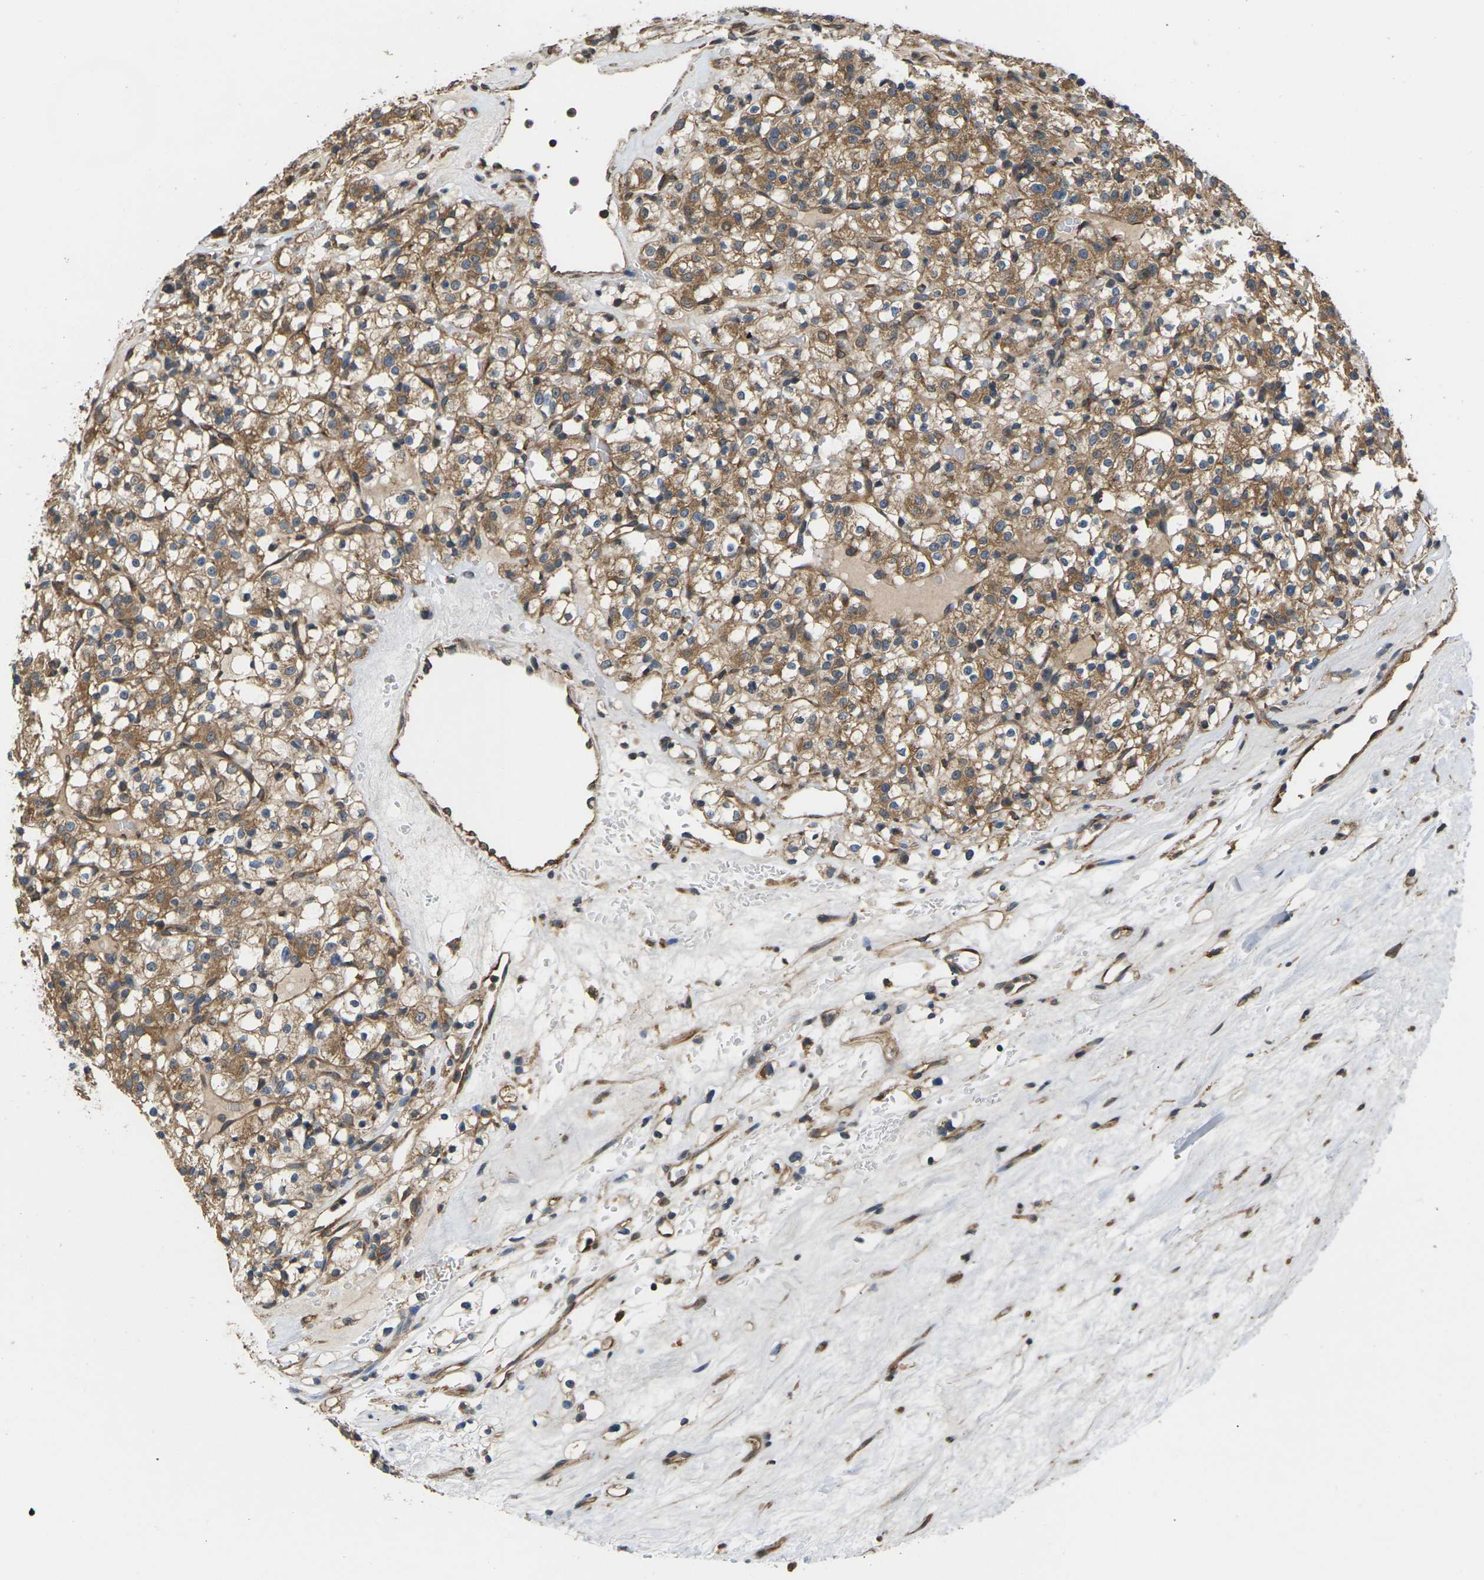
{"staining": {"intensity": "moderate", "quantity": ">75%", "location": "cytoplasmic/membranous"}, "tissue": "renal cancer", "cell_type": "Tumor cells", "image_type": "cancer", "snomed": [{"axis": "morphology", "description": "Normal tissue, NOS"}, {"axis": "morphology", "description": "Adenocarcinoma, NOS"}, {"axis": "topography", "description": "Kidney"}], "caption": "Adenocarcinoma (renal) stained with a brown dye shows moderate cytoplasmic/membranous positive expression in approximately >75% of tumor cells.", "gene": "NRAS", "patient": {"sex": "female", "age": 72}}